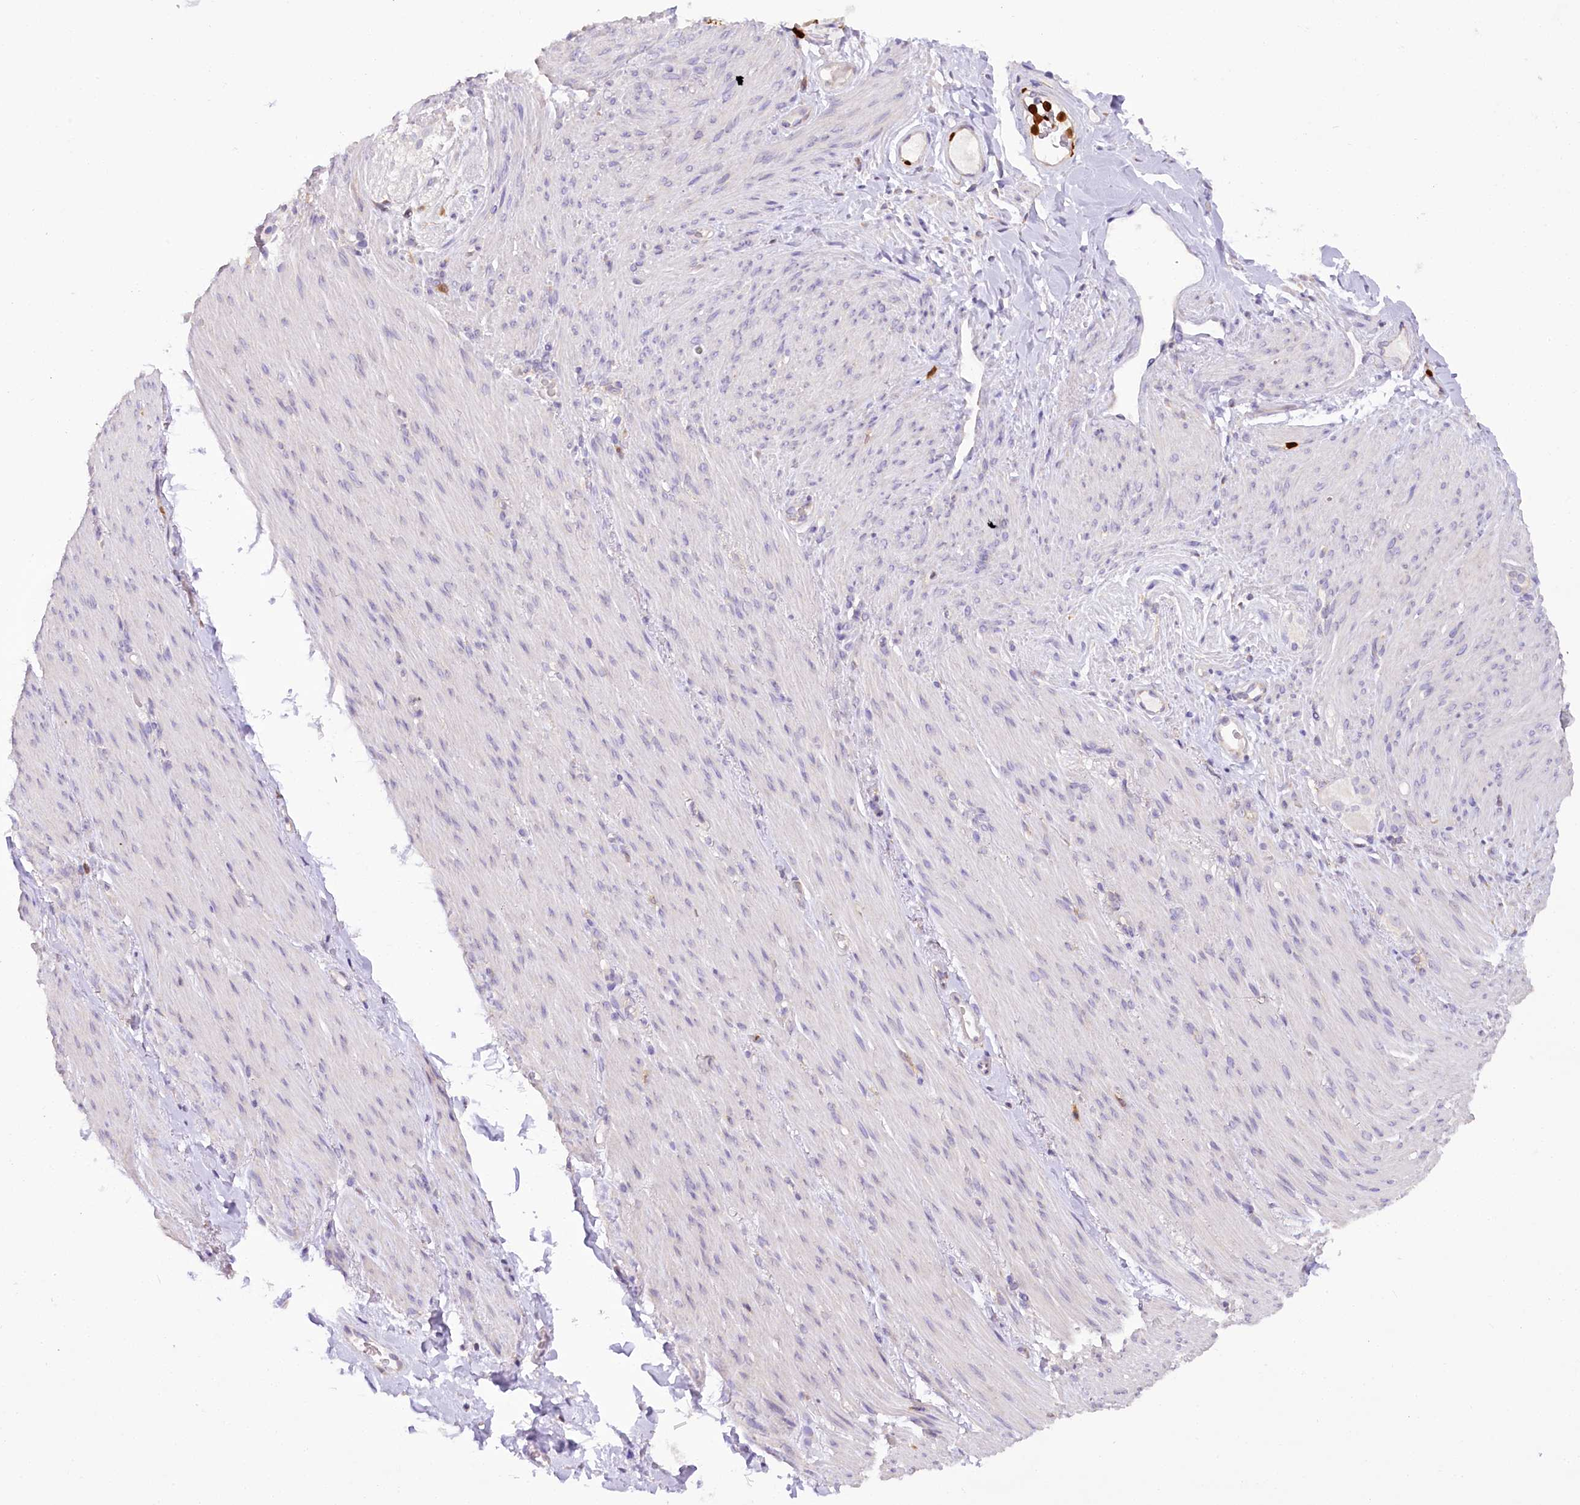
{"staining": {"intensity": "negative", "quantity": "none", "location": "none"}, "tissue": "adipose tissue", "cell_type": "Adipocytes", "image_type": "normal", "snomed": [{"axis": "morphology", "description": "Normal tissue, NOS"}, {"axis": "topography", "description": "Colon"}, {"axis": "topography", "description": "Peripheral nerve tissue"}], "caption": "Adipocytes show no significant staining in benign adipose tissue. Brightfield microscopy of immunohistochemistry stained with DAB (3,3'-diaminobenzidine) (brown) and hematoxylin (blue), captured at high magnification.", "gene": "DPYD", "patient": {"sex": "female", "age": 61}}